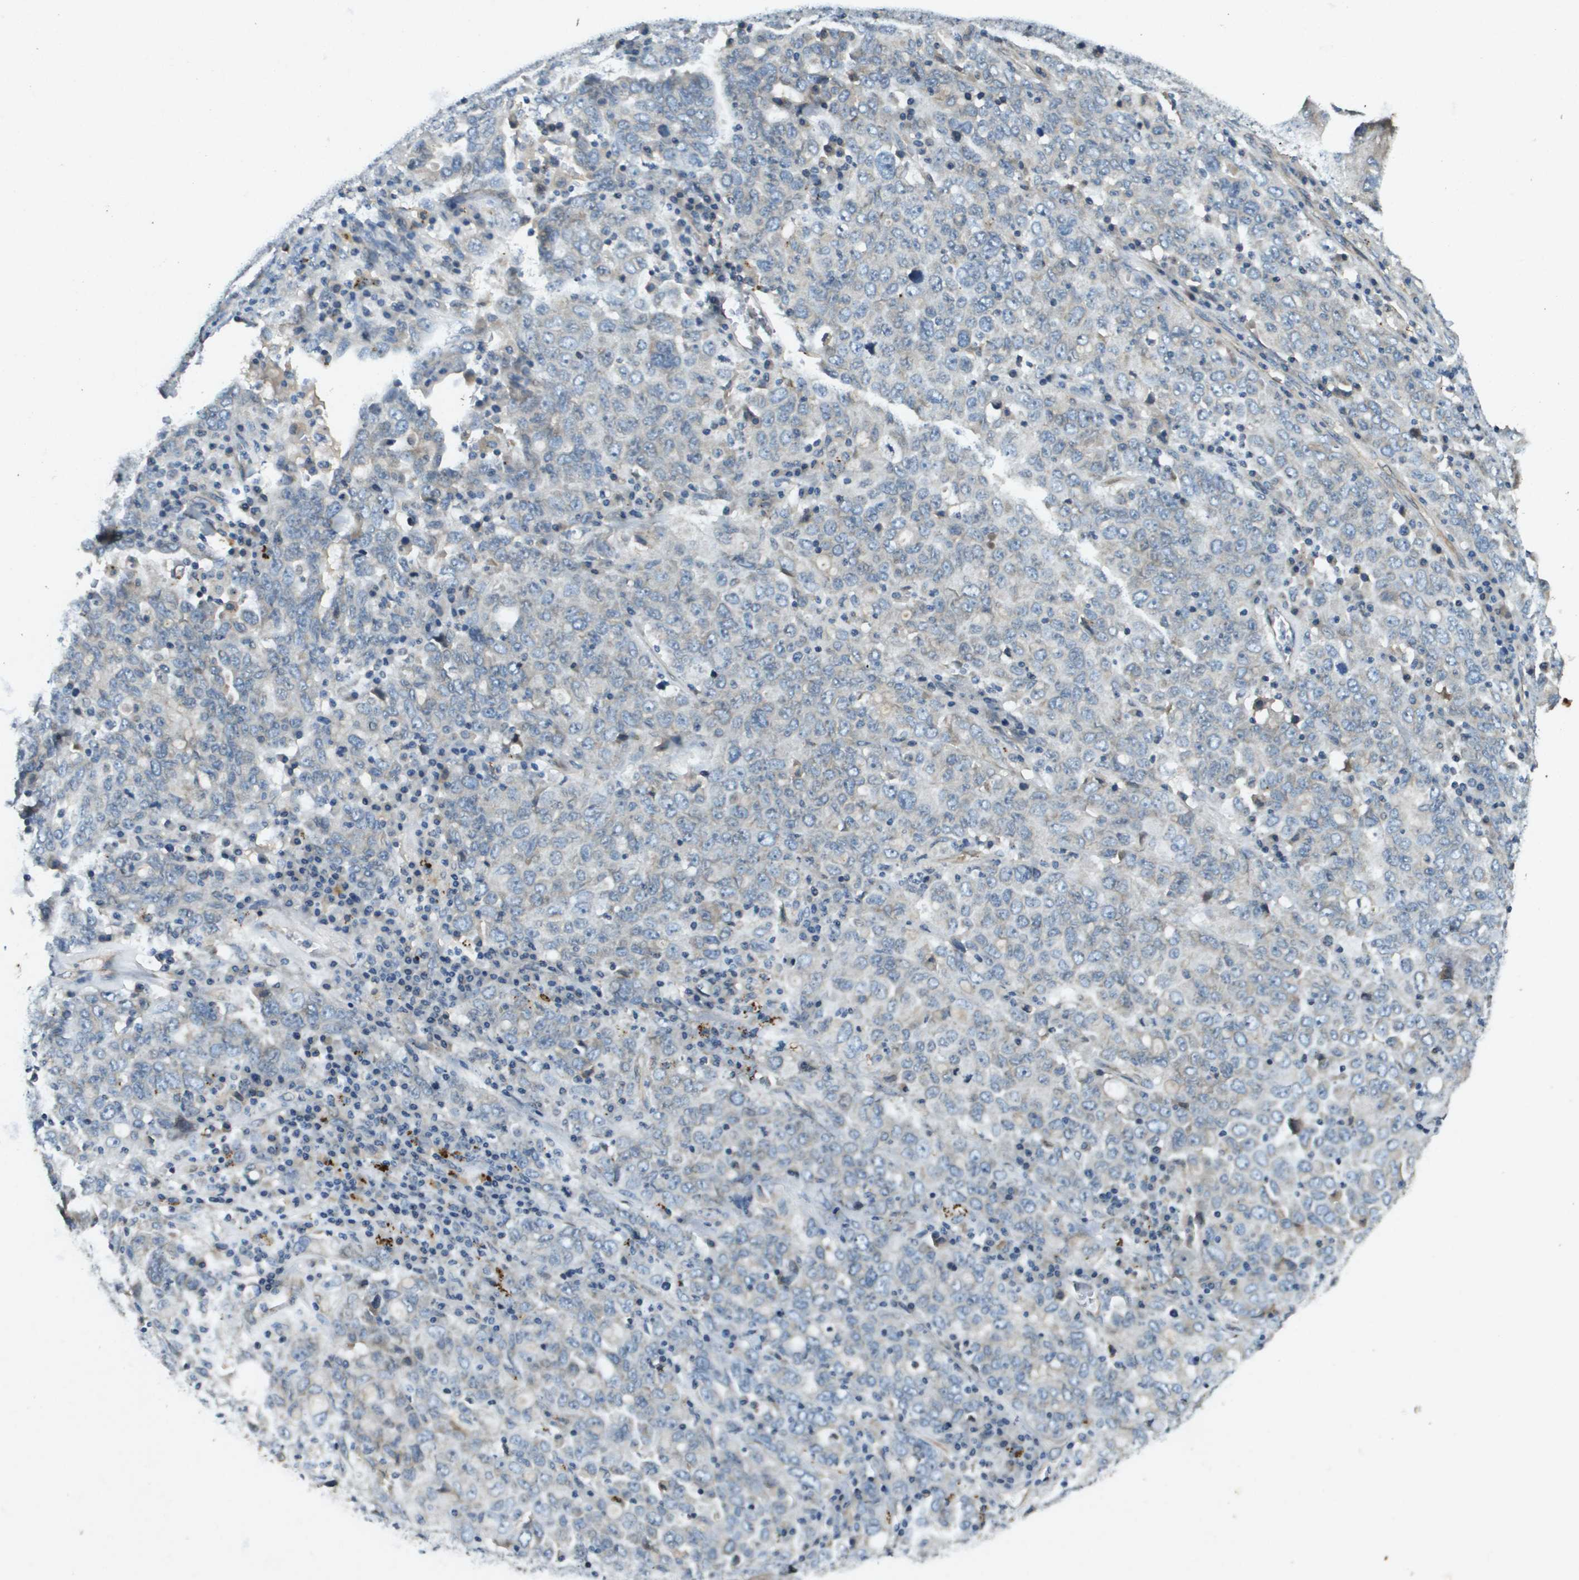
{"staining": {"intensity": "negative", "quantity": "none", "location": "none"}, "tissue": "ovarian cancer", "cell_type": "Tumor cells", "image_type": "cancer", "snomed": [{"axis": "morphology", "description": "Carcinoma, endometroid"}, {"axis": "topography", "description": "Ovary"}], "caption": "The image shows no staining of tumor cells in ovarian cancer (endometroid carcinoma).", "gene": "PGAP3", "patient": {"sex": "female", "age": 62}}